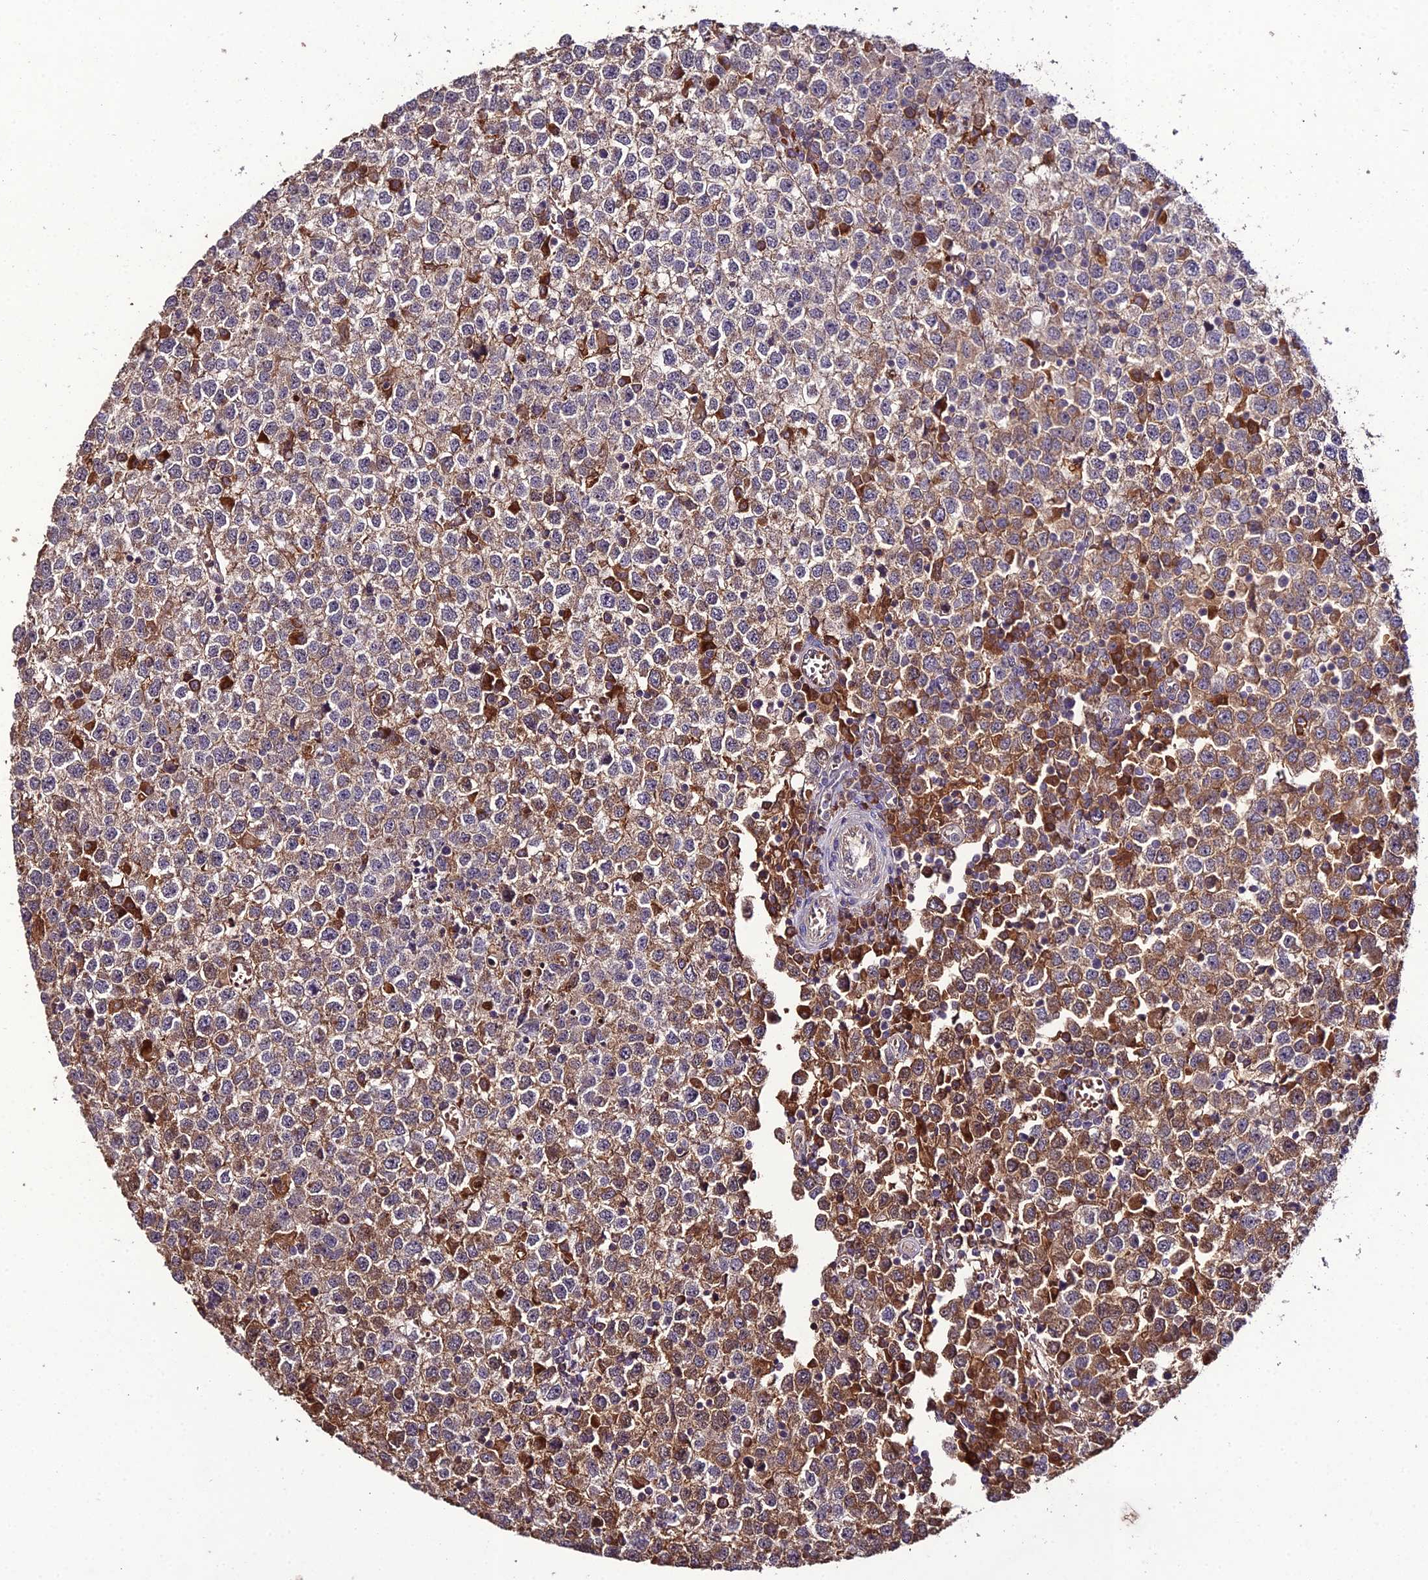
{"staining": {"intensity": "weak", "quantity": ">75%", "location": "cytoplasmic/membranous"}, "tissue": "testis cancer", "cell_type": "Tumor cells", "image_type": "cancer", "snomed": [{"axis": "morphology", "description": "Seminoma, NOS"}, {"axis": "topography", "description": "Testis"}], "caption": "The image exhibits staining of testis seminoma, revealing weak cytoplasmic/membranous protein positivity (brown color) within tumor cells. (DAB (3,3'-diaminobenzidine) = brown stain, brightfield microscopy at high magnification).", "gene": "KCTD16", "patient": {"sex": "male", "age": 65}}